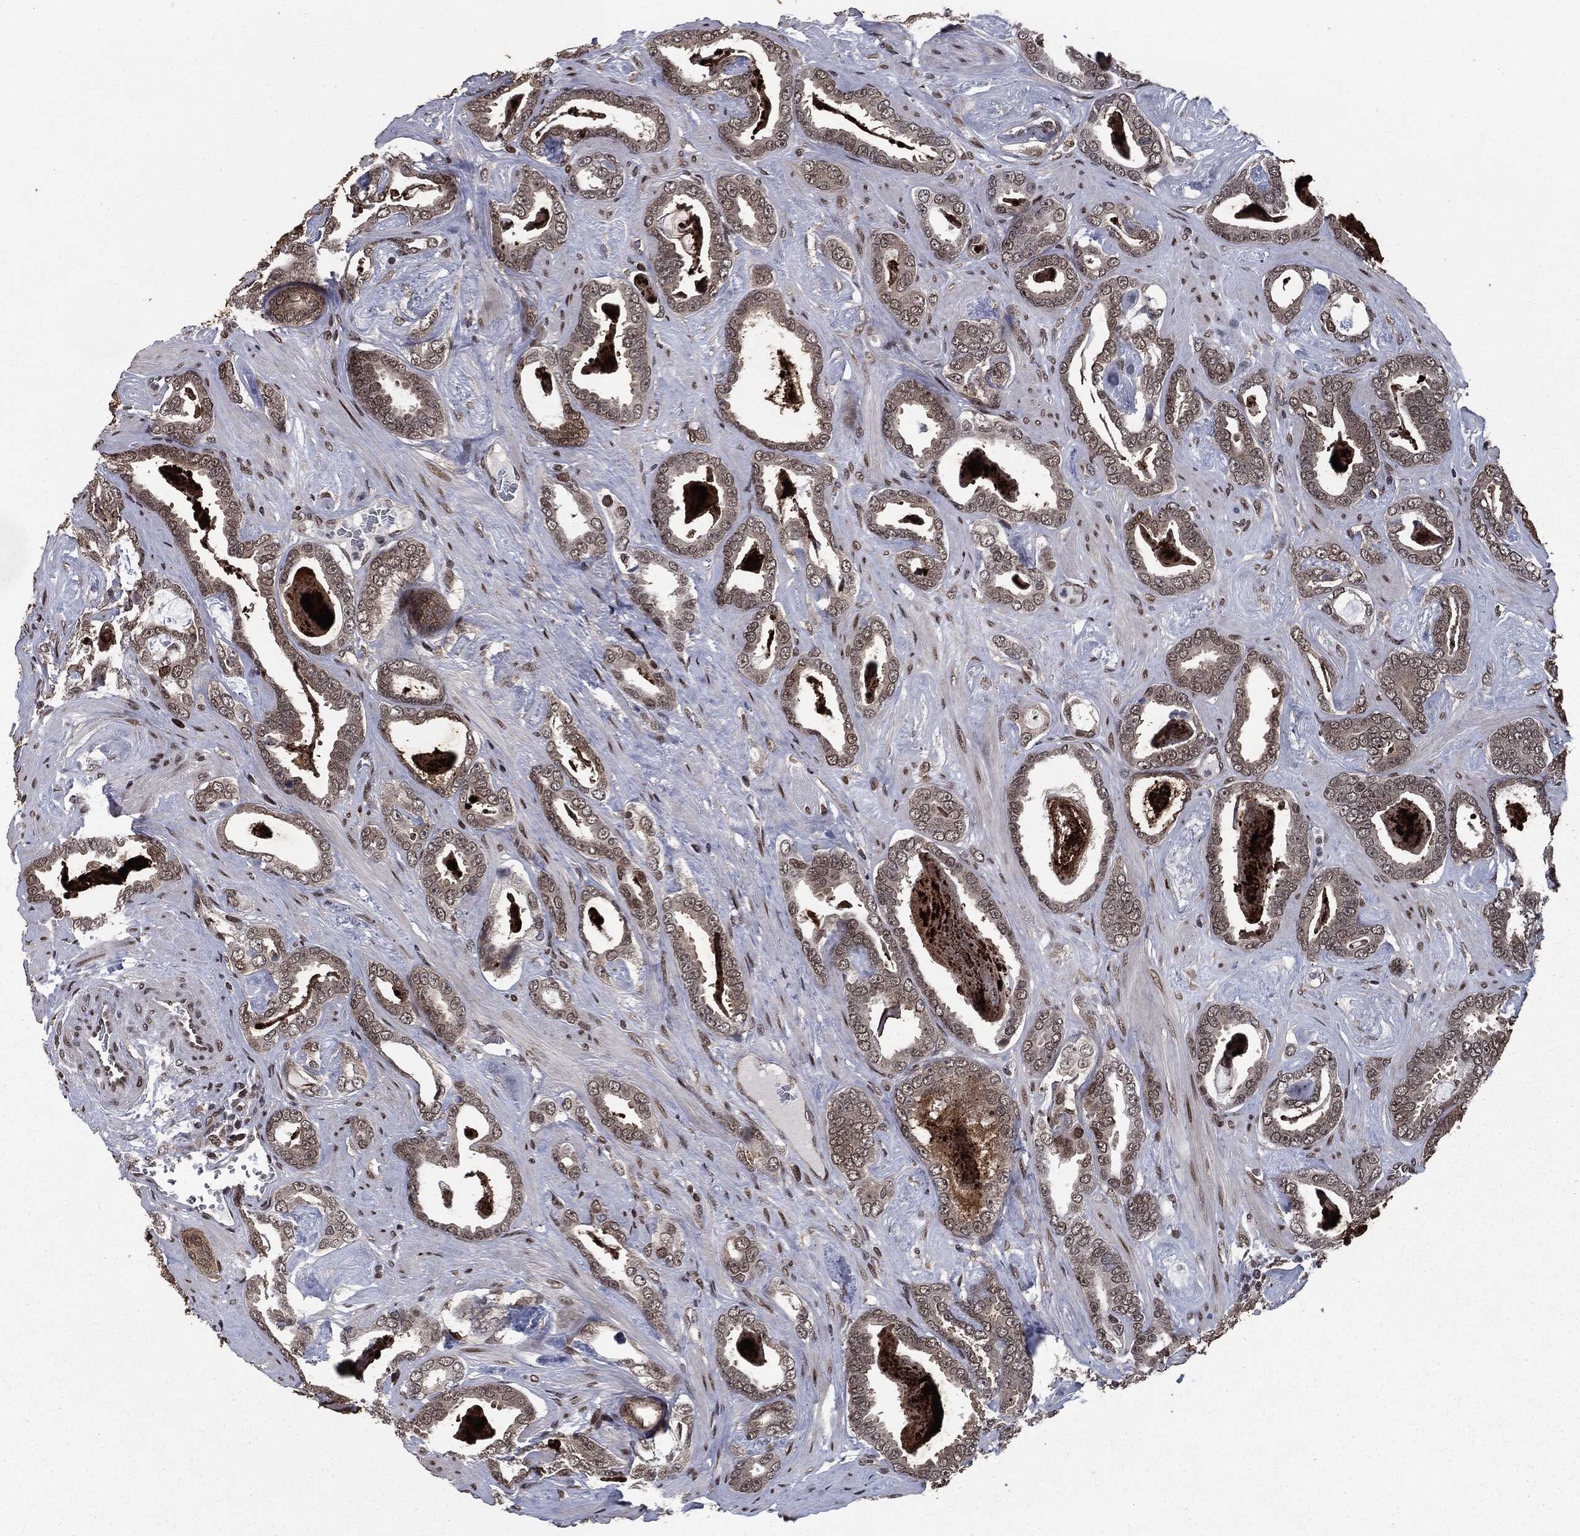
{"staining": {"intensity": "weak", "quantity": "25%-75%", "location": "cytoplasmic/membranous"}, "tissue": "prostate cancer", "cell_type": "Tumor cells", "image_type": "cancer", "snomed": [{"axis": "morphology", "description": "Adenocarcinoma, High grade"}, {"axis": "topography", "description": "Prostate"}], "caption": "A histopathology image of high-grade adenocarcinoma (prostate) stained for a protein demonstrates weak cytoplasmic/membranous brown staining in tumor cells.", "gene": "DVL2", "patient": {"sex": "male", "age": 63}}